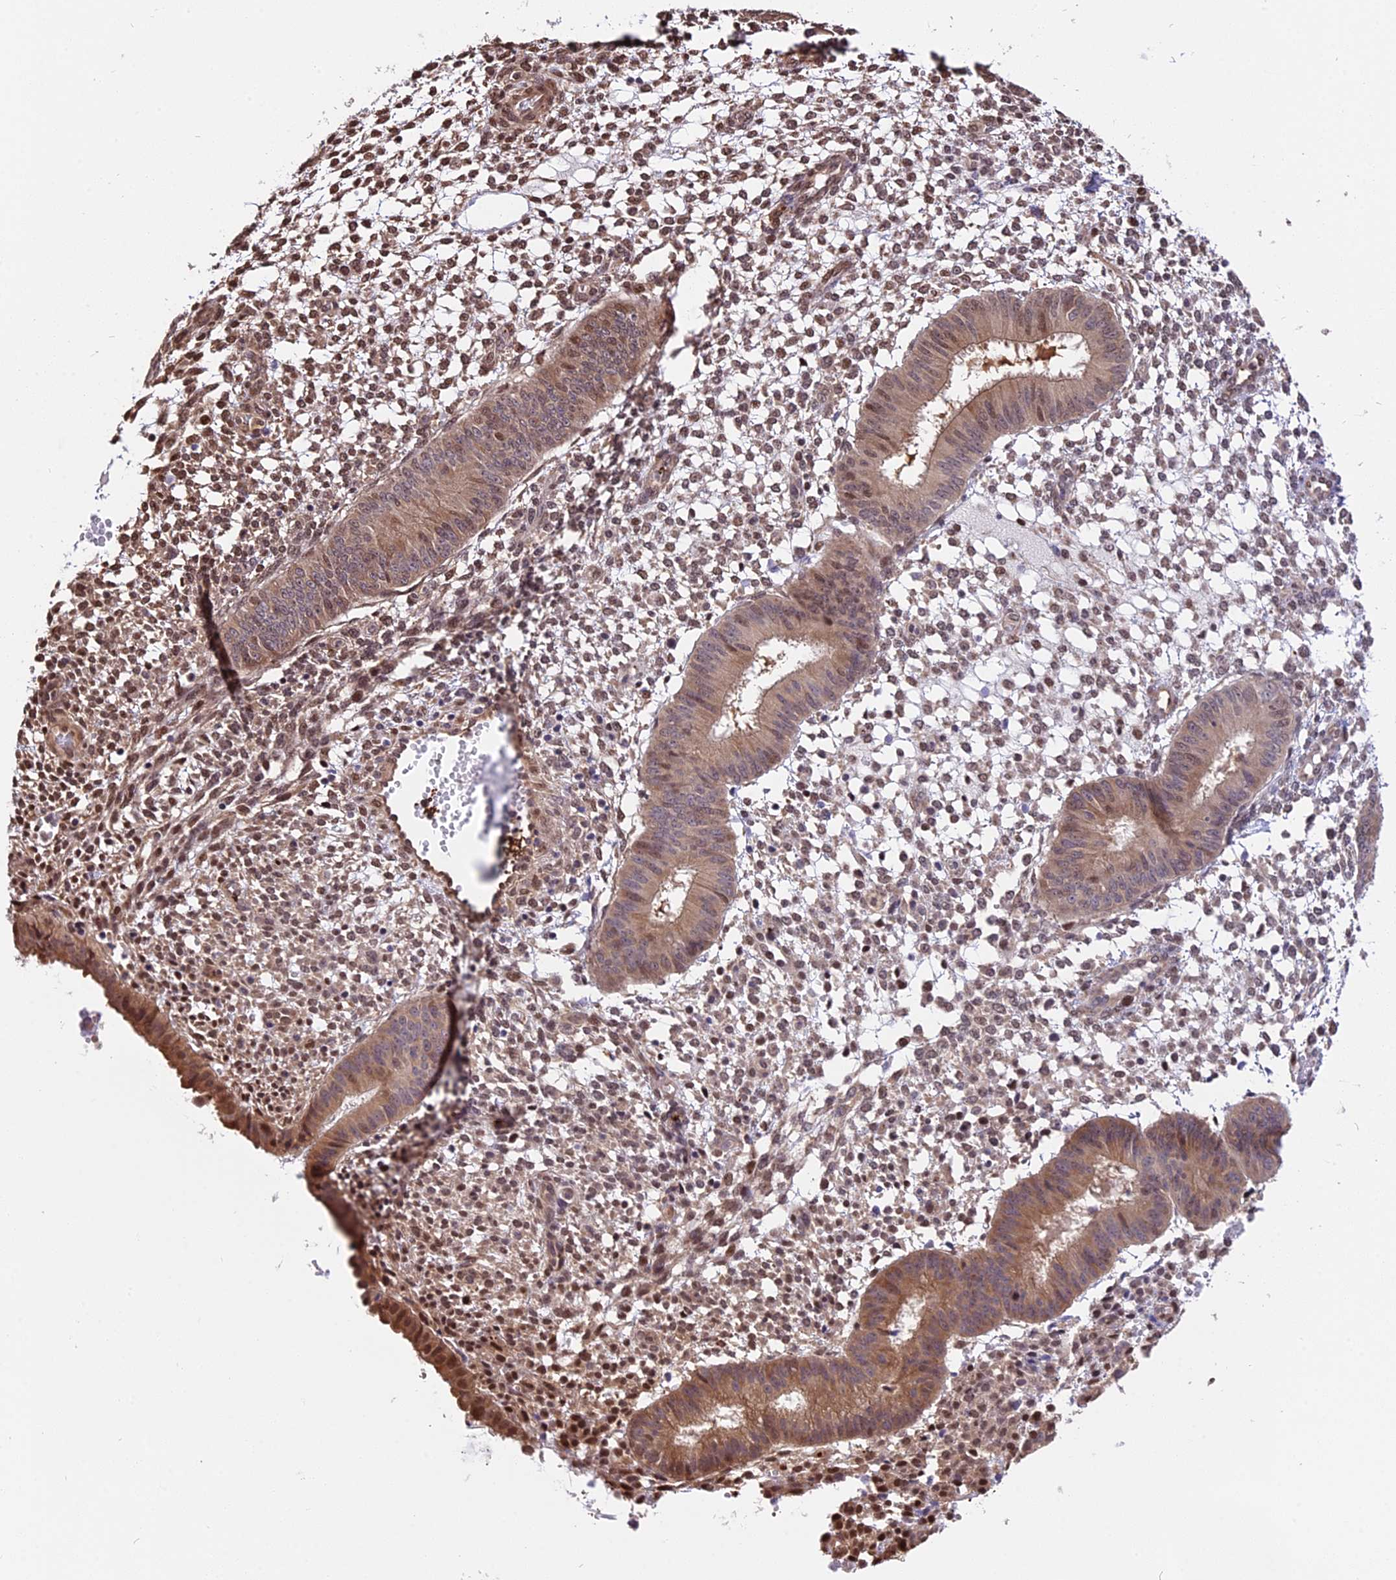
{"staining": {"intensity": "moderate", "quantity": "25%-75%", "location": "cytoplasmic/membranous,nuclear"}, "tissue": "endometrium", "cell_type": "Cells in endometrial stroma", "image_type": "normal", "snomed": [{"axis": "morphology", "description": "Normal tissue, NOS"}, {"axis": "topography", "description": "Endometrium"}], "caption": "Human endometrium stained with a brown dye reveals moderate cytoplasmic/membranous,nuclear positive positivity in about 25%-75% of cells in endometrial stroma.", "gene": "HERPUD1", "patient": {"sex": "female", "age": 49}}